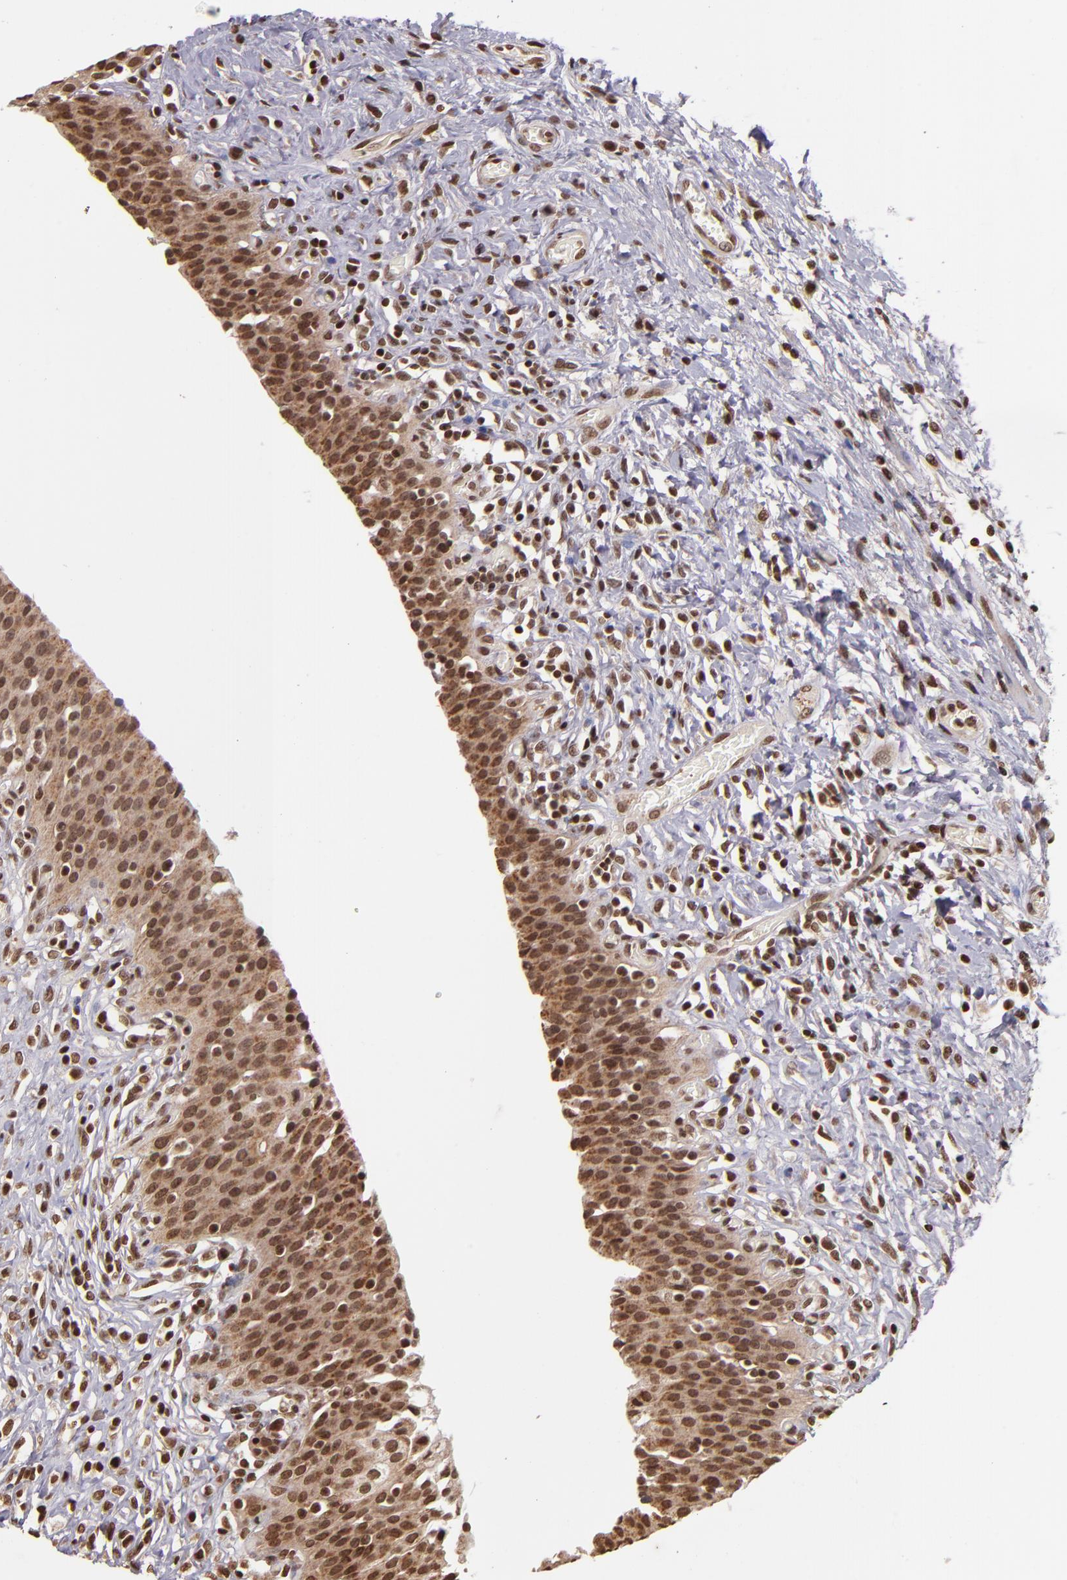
{"staining": {"intensity": "moderate", "quantity": ">75%", "location": "cytoplasmic/membranous,nuclear"}, "tissue": "urinary bladder", "cell_type": "Urothelial cells", "image_type": "normal", "snomed": [{"axis": "morphology", "description": "Normal tissue, NOS"}, {"axis": "topography", "description": "Urinary bladder"}], "caption": "Urothelial cells reveal moderate cytoplasmic/membranous,nuclear positivity in about >75% of cells in normal urinary bladder.", "gene": "CUL3", "patient": {"sex": "male", "age": 51}}